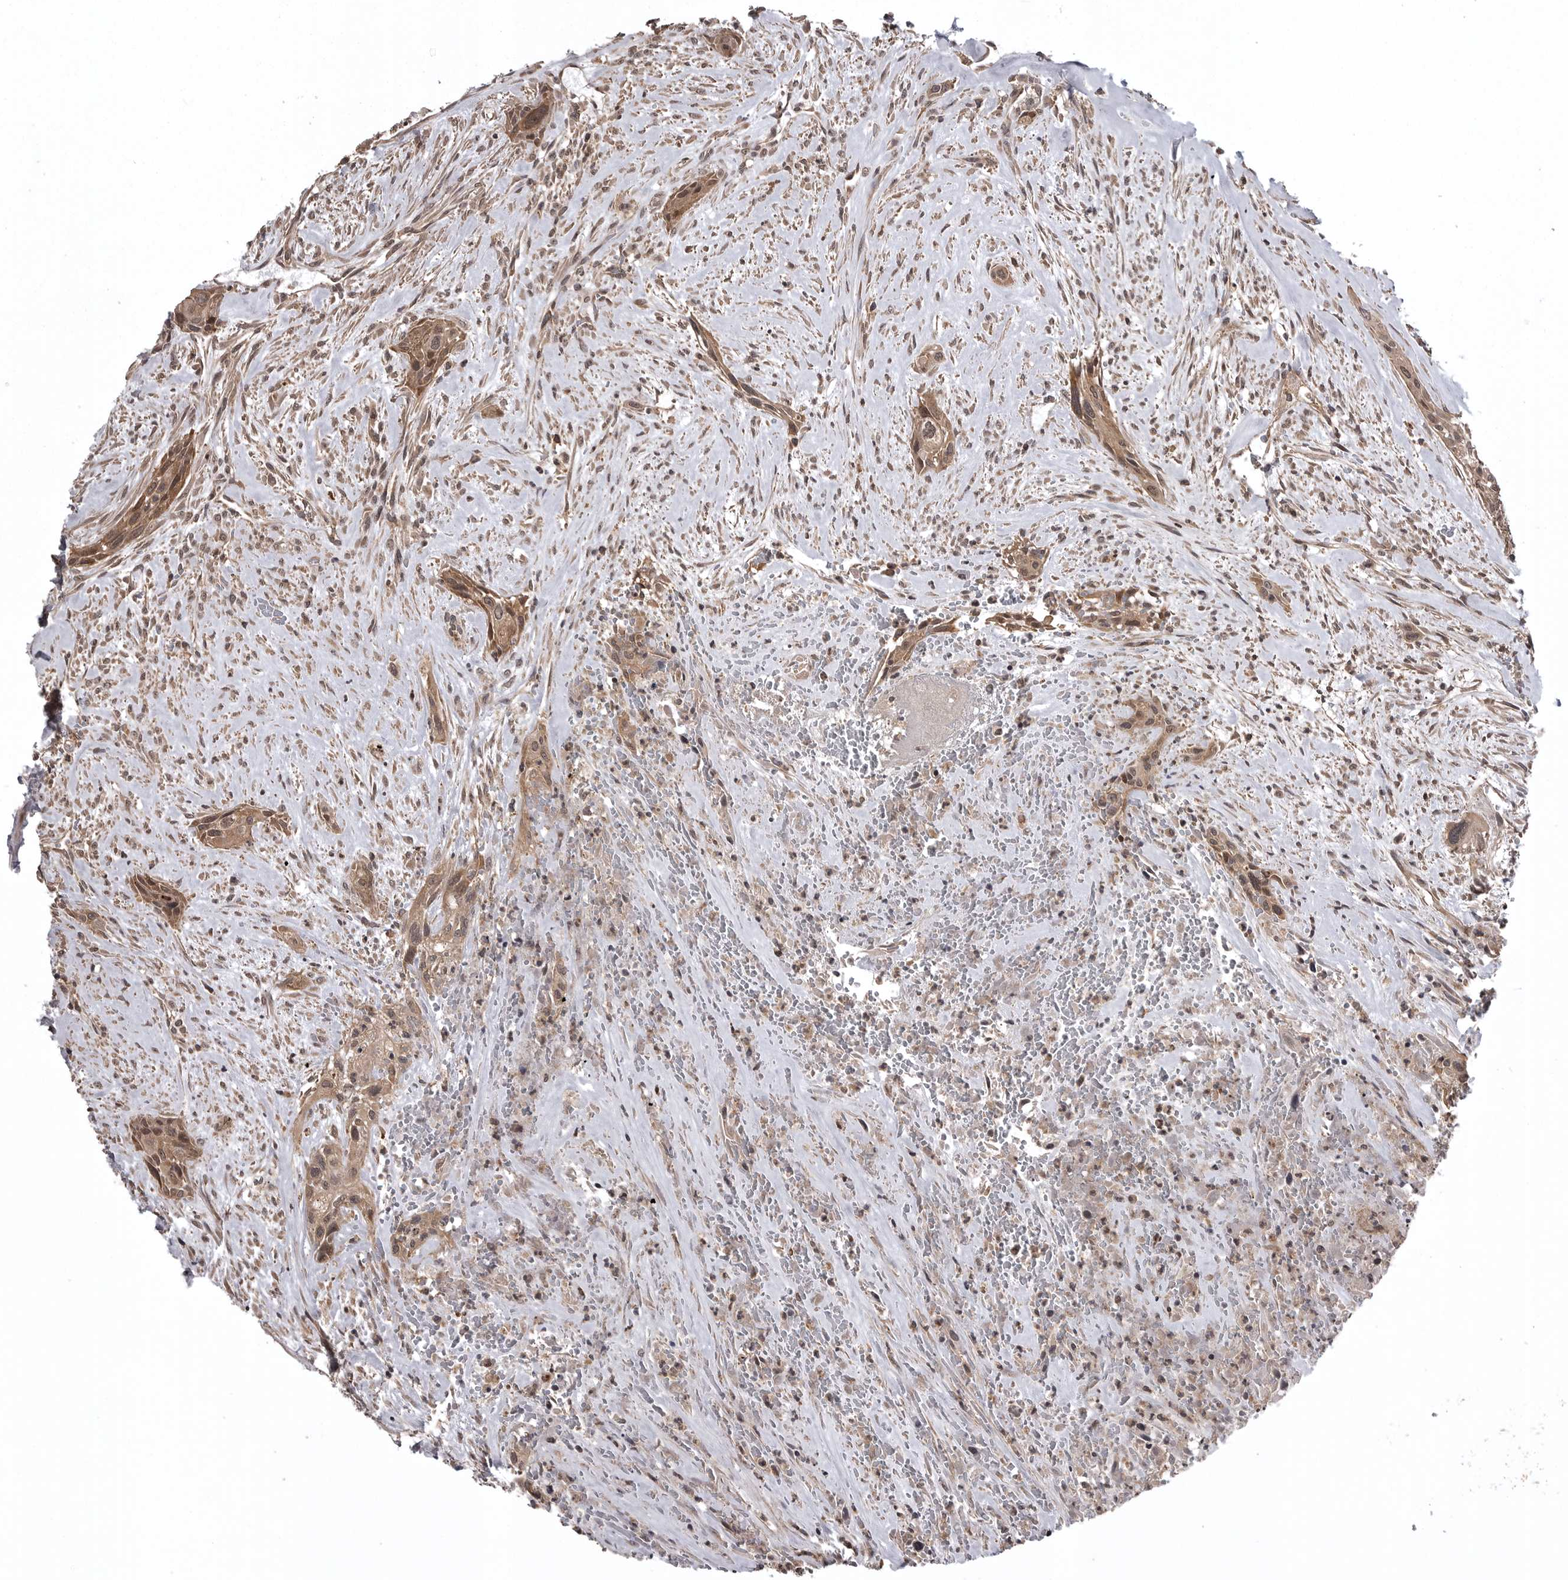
{"staining": {"intensity": "moderate", "quantity": ">75%", "location": "cytoplasmic/membranous,nuclear"}, "tissue": "urothelial cancer", "cell_type": "Tumor cells", "image_type": "cancer", "snomed": [{"axis": "morphology", "description": "Urothelial carcinoma, High grade"}, {"axis": "topography", "description": "Urinary bladder"}], "caption": "High-magnification brightfield microscopy of high-grade urothelial carcinoma stained with DAB (brown) and counterstained with hematoxylin (blue). tumor cells exhibit moderate cytoplasmic/membranous and nuclear expression is appreciated in about>75% of cells.", "gene": "AOAH", "patient": {"sex": "male", "age": 35}}